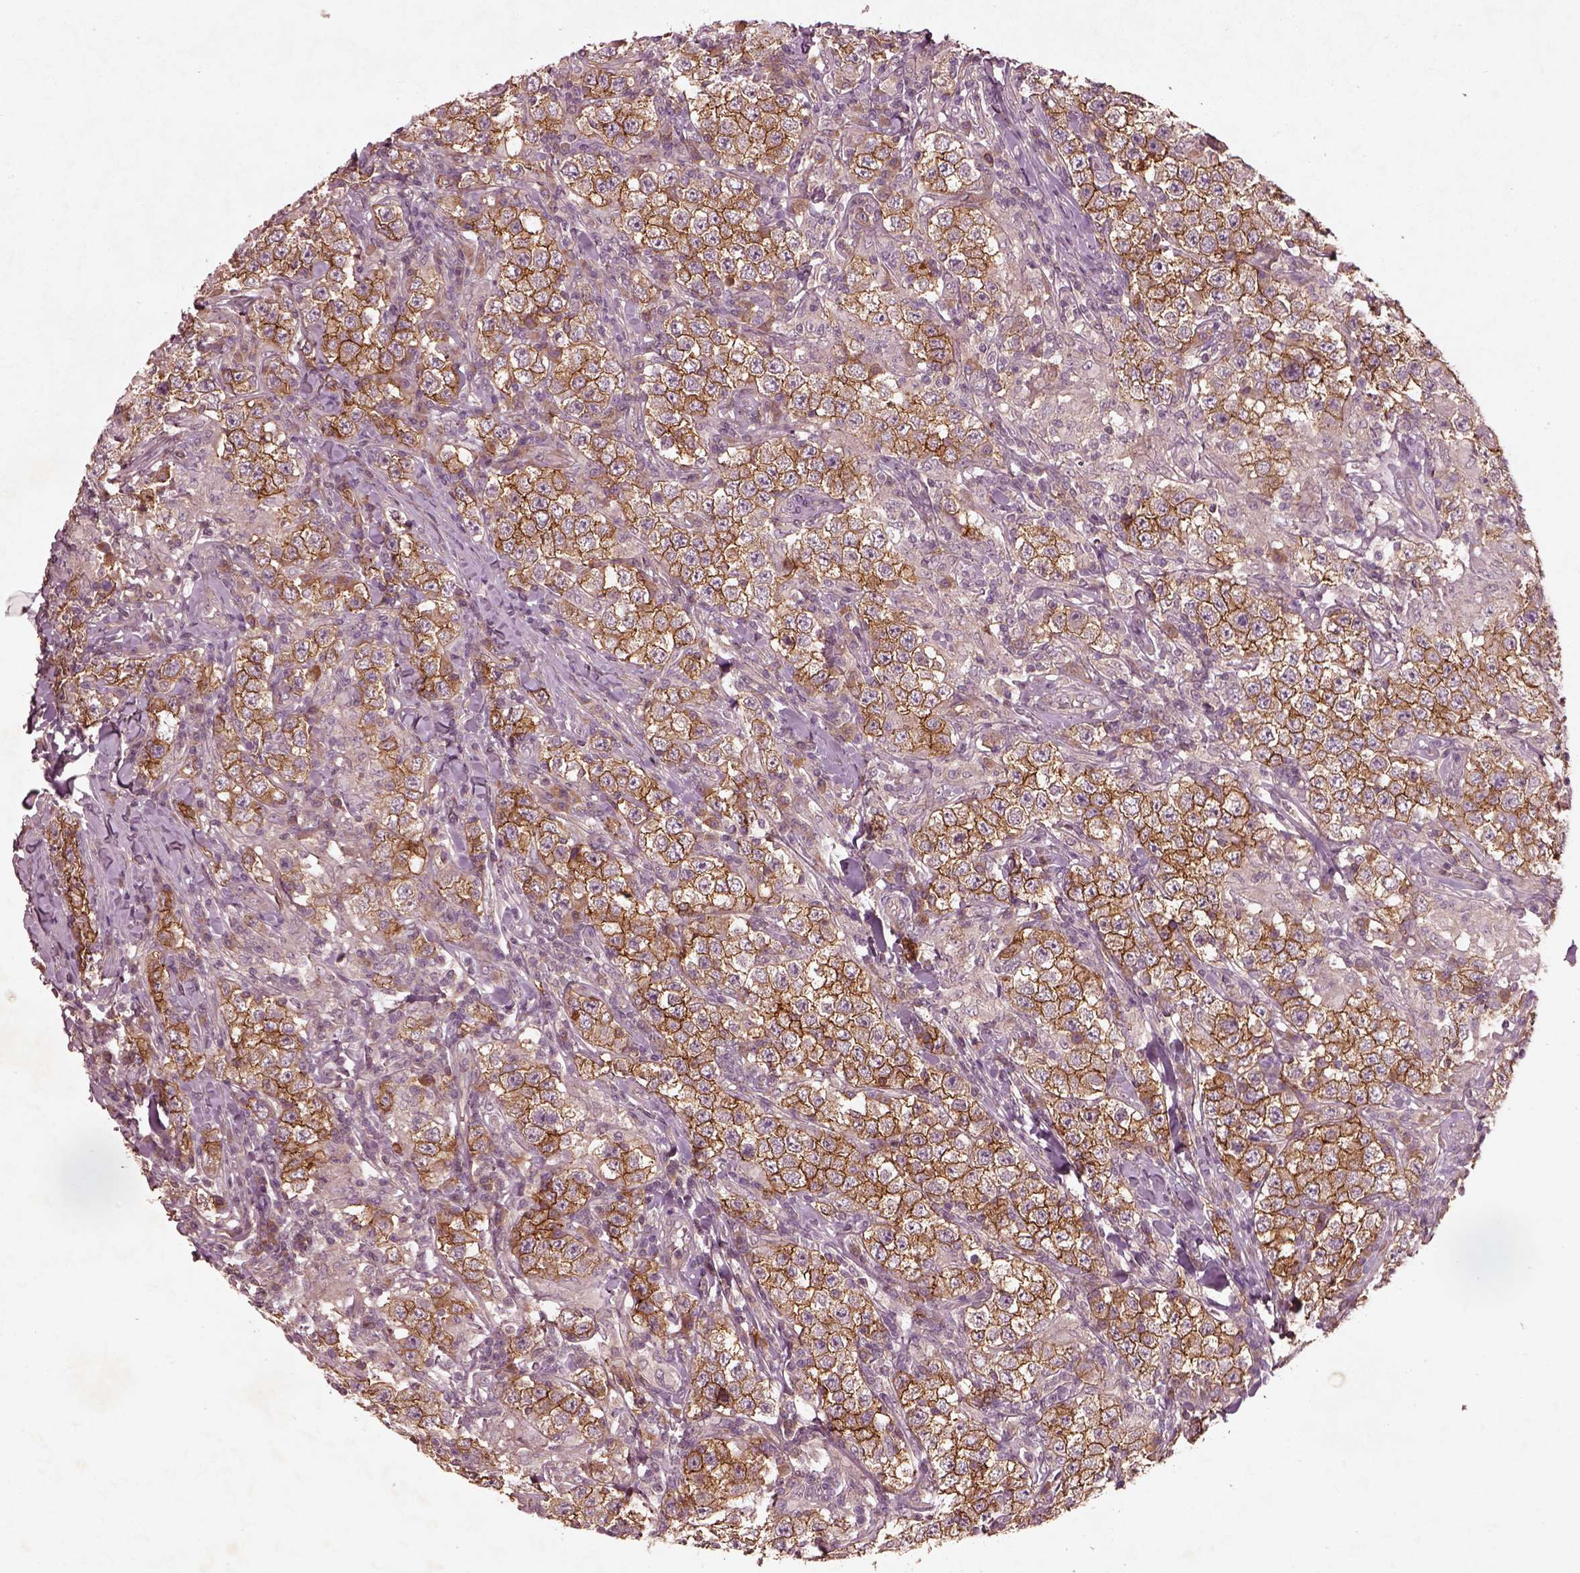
{"staining": {"intensity": "strong", "quantity": ">75%", "location": "cytoplasmic/membranous"}, "tissue": "testis cancer", "cell_type": "Tumor cells", "image_type": "cancer", "snomed": [{"axis": "morphology", "description": "Seminoma, NOS"}, {"axis": "morphology", "description": "Carcinoma, Embryonal, NOS"}, {"axis": "topography", "description": "Testis"}], "caption": "Immunohistochemical staining of human seminoma (testis) demonstrates high levels of strong cytoplasmic/membranous protein expression in approximately >75% of tumor cells.", "gene": "FAM234A", "patient": {"sex": "male", "age": 41}}